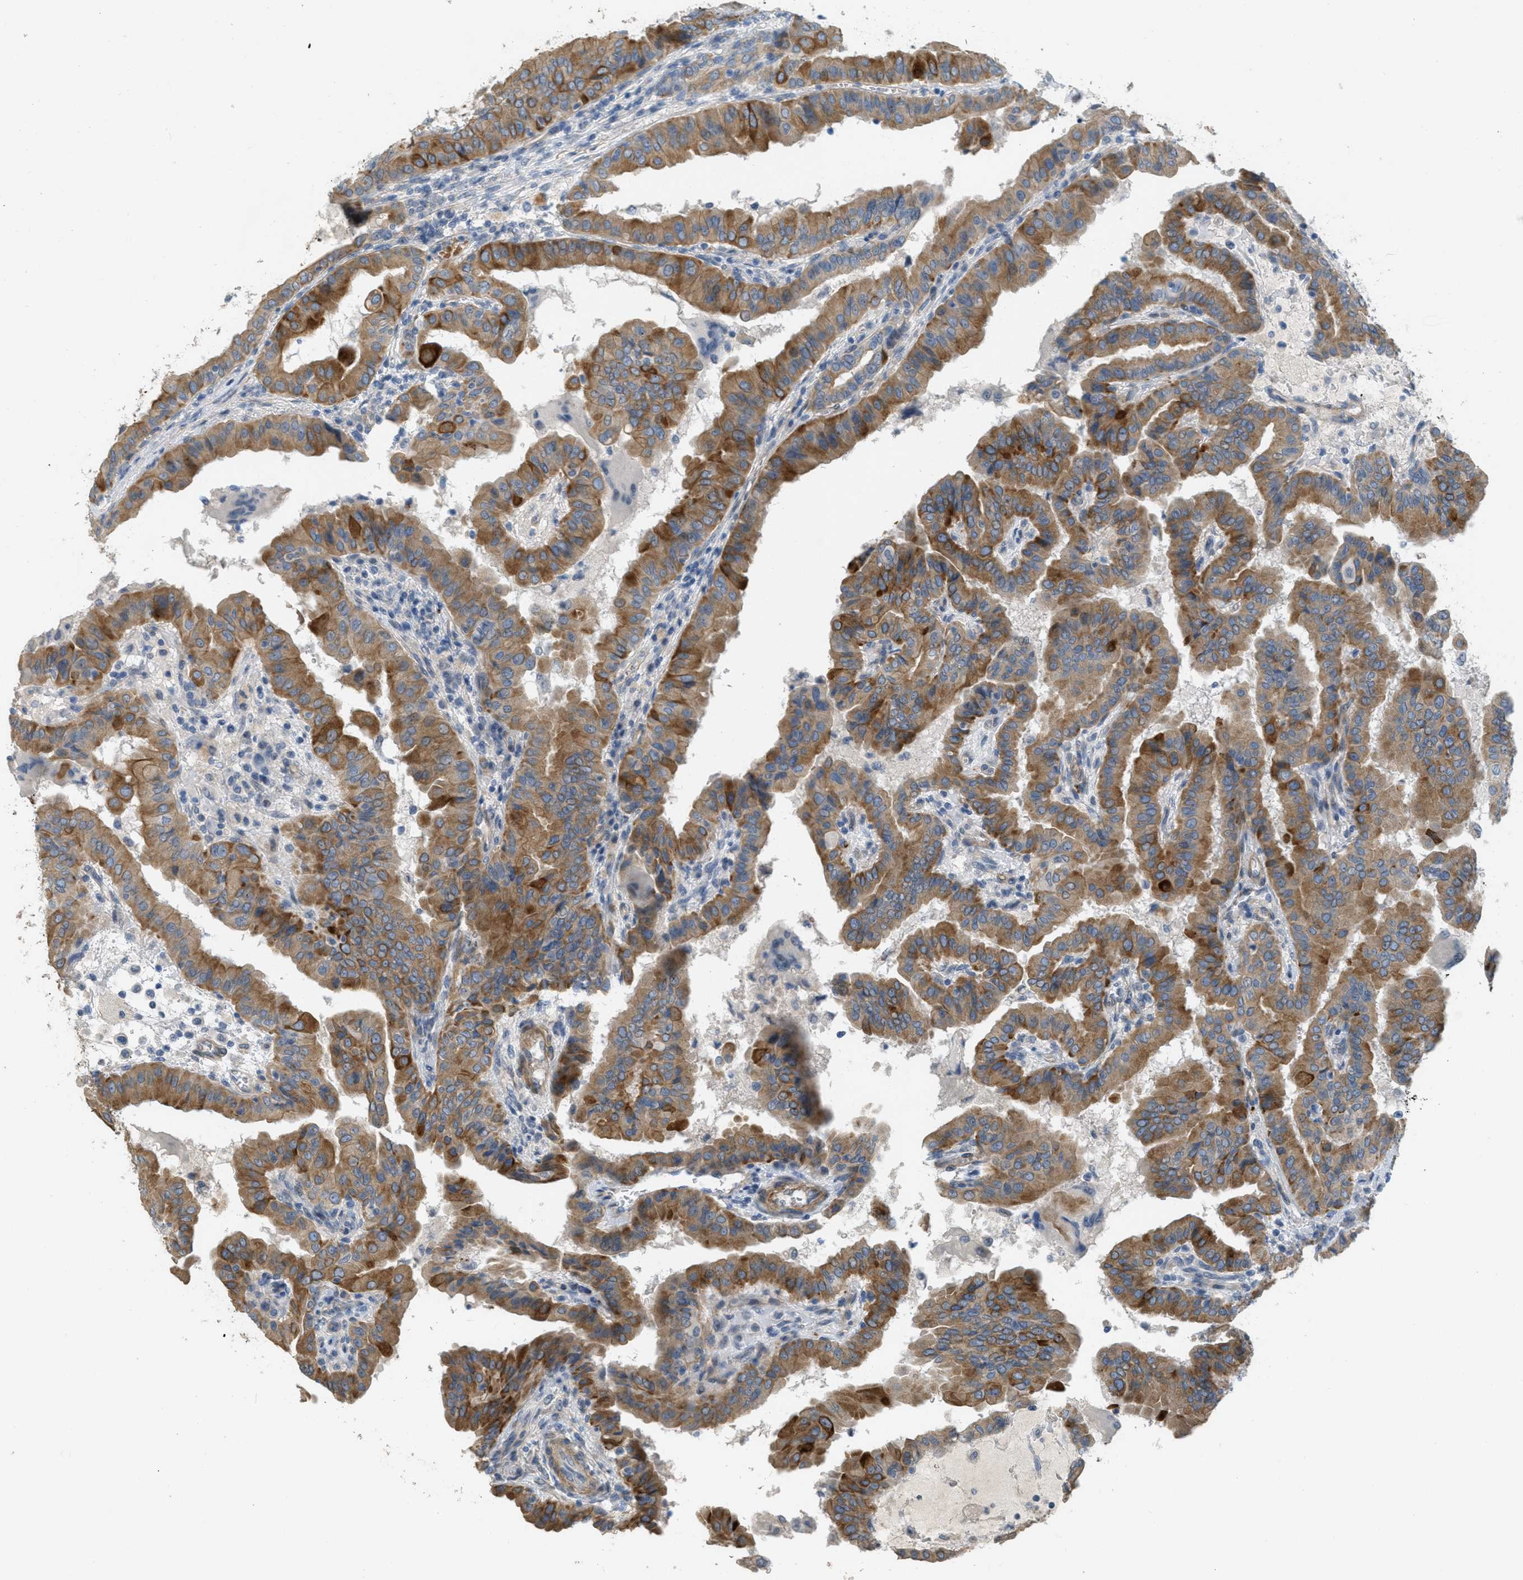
{"staining": {"intensity": "strong", "quantity": ">75%", "location": "cytoplasmic/membranous"}, "tissue": "thyroid cancer", "cell_type": "Tumor cells", "image_type": "cancer", "snomed": [{"axis": "morphology", "description": "Papillary adenocarcinoma, NOS"}, {"axis": "topography", "description": "Thyroid gland"}], "caption": "Immunohistochemical staining of thyroid cancer (papillary adenocarcinoma) exhibits strong cytoplasmic/membranous protein expression in about >75% of tumor cells. (brown staining indicates protein expression, while blue staining denotes nuclei).", "gene": "MRS2", "patient": {"sex": "male", "age": 33}}